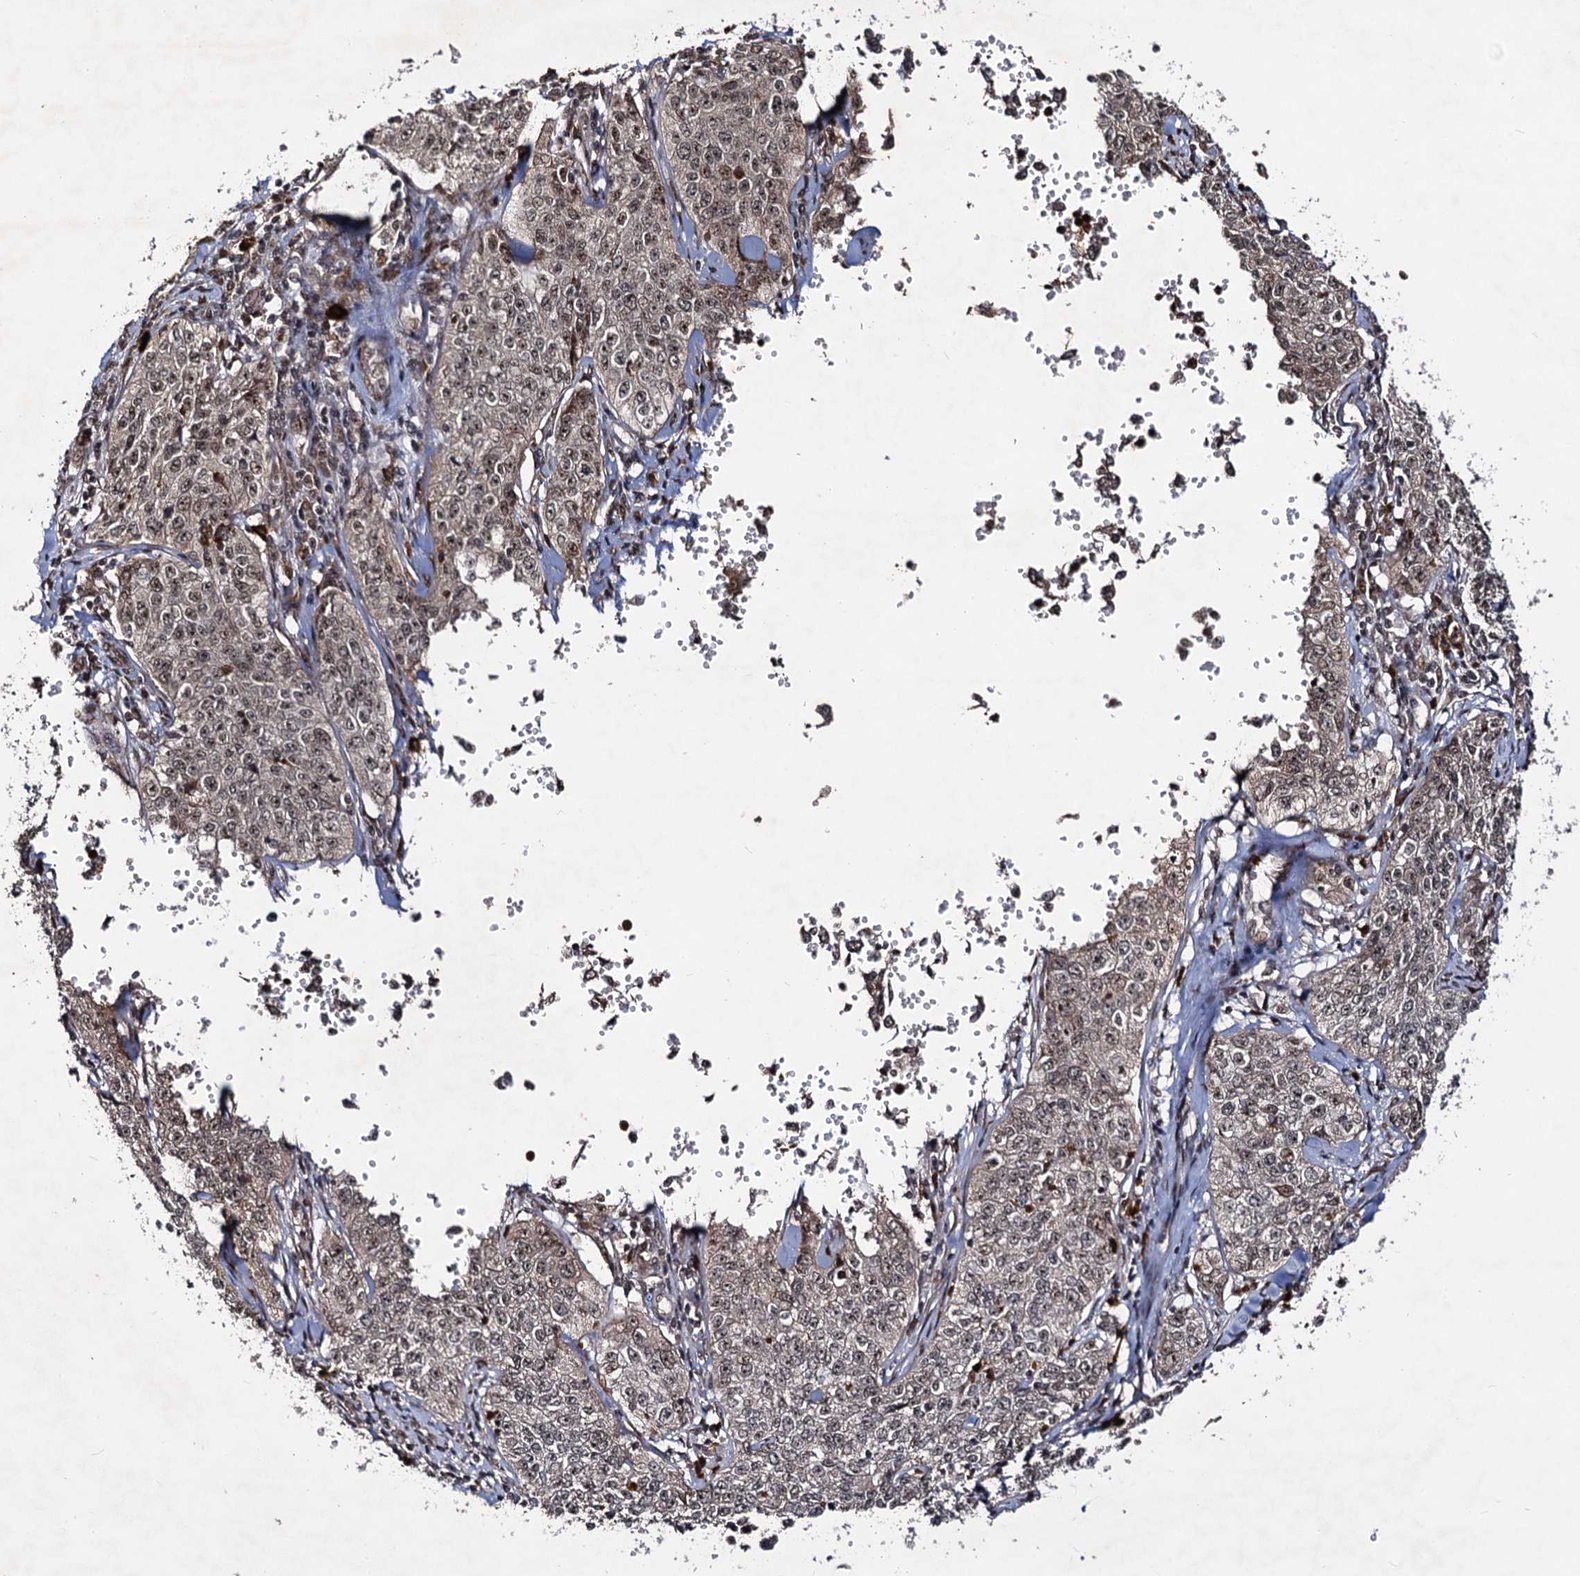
{"staining": {"intensity": "weak", "quantity": "25%-75%", "location": "nuclear"}, "tissue": "cervical cancer", "cell_type": "Tumor cells", "image_type": "cancer", "snomed": [{"axis": "morphology", "description": "Squamous cell carcinoma, NOS"}, {"axis": "topography", "description": "Cervix"}], "caption": "Weak nuclear positivity is appreciated in approximately 25%-75% of tumor cells in squamous cell carcinoma (cervical).", "gene": "SFSWAP", "patient": {"sex": "female", "age": 35}}